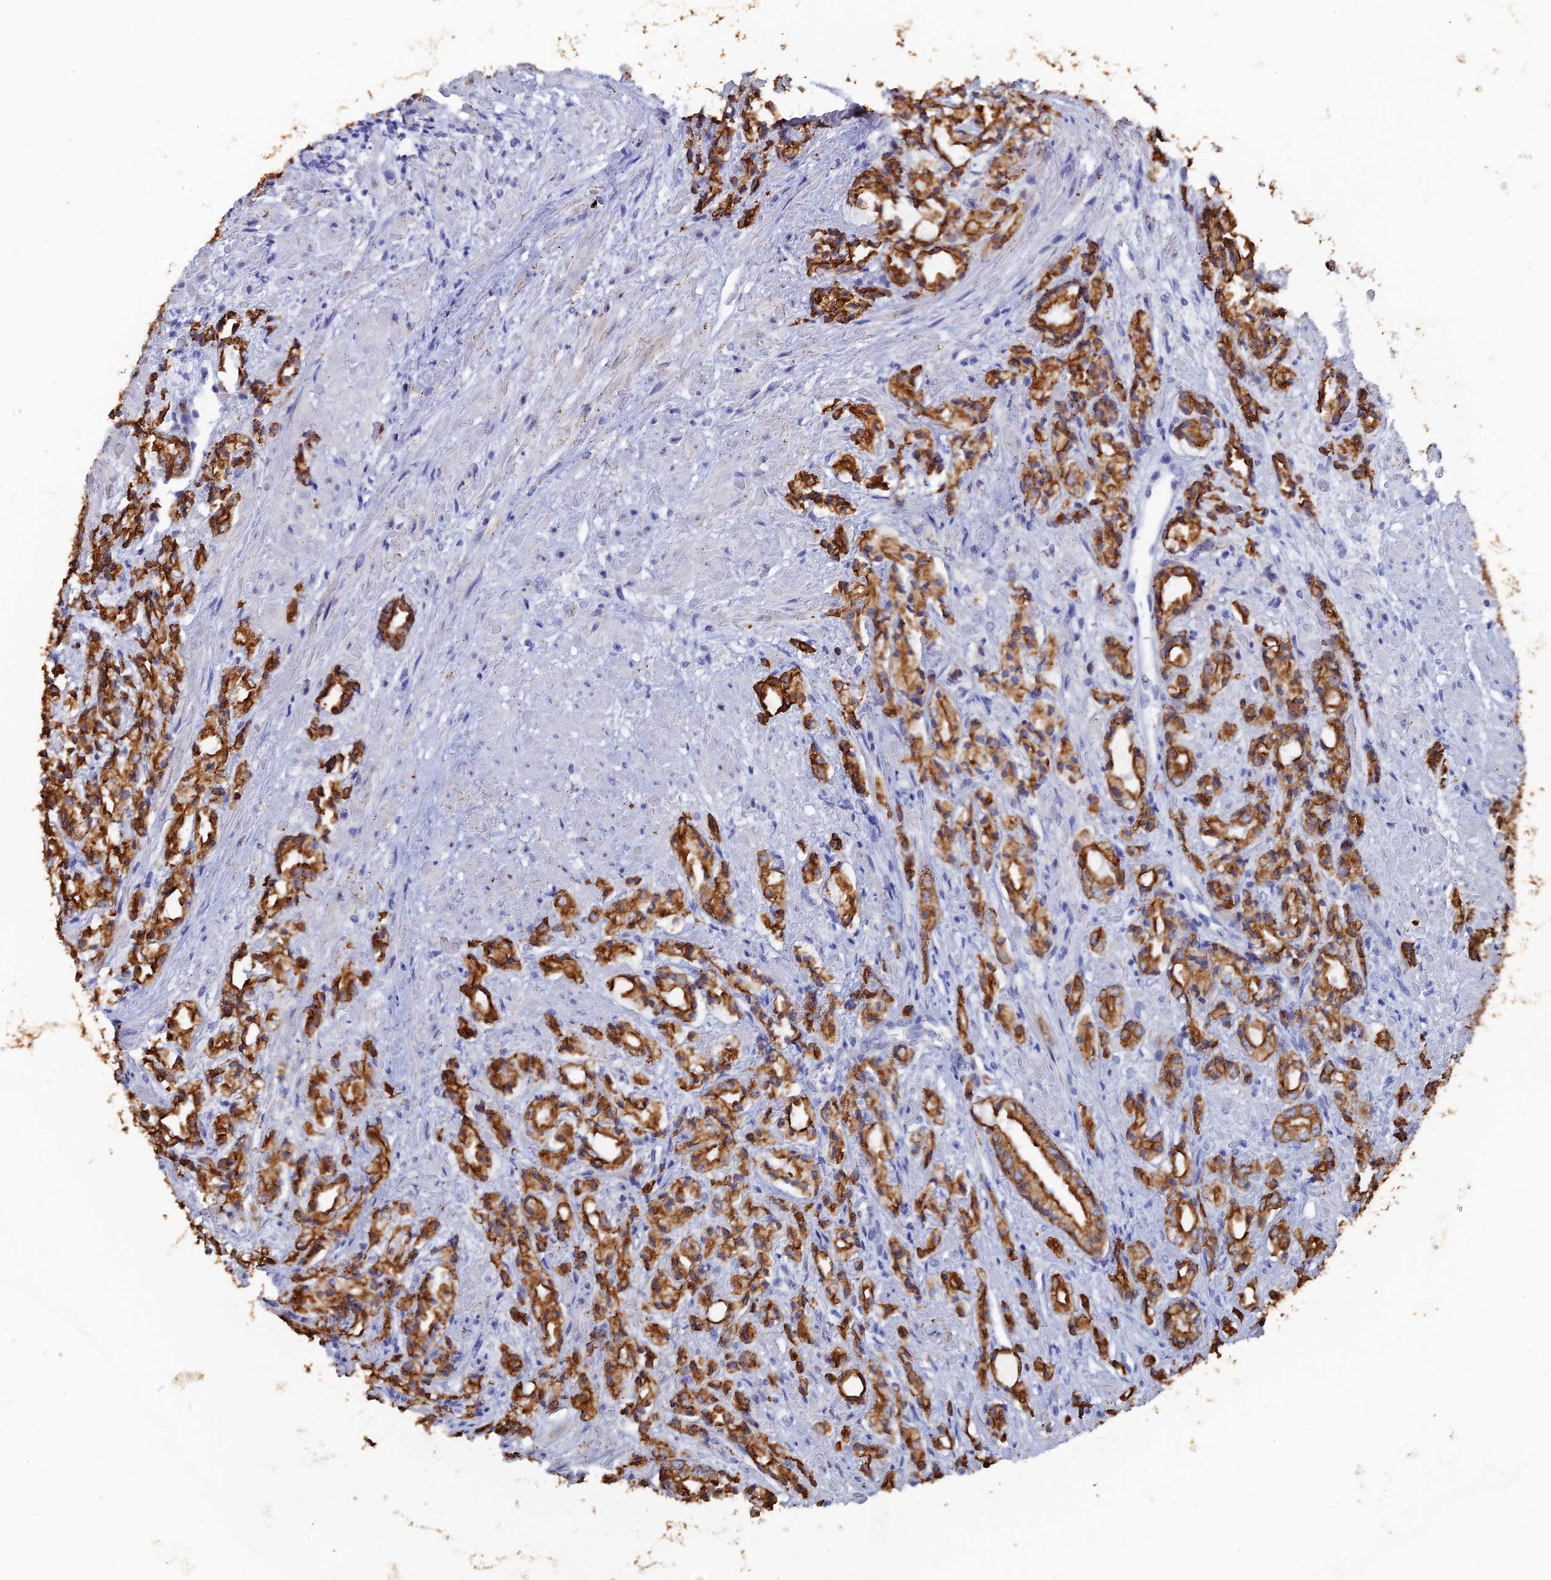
{"staining": {"intensity": "strong", "quantity": ">75%", "location": "cytoplasmic/membranous"}, "tissue": "prostate cancer", "cell_type": "Tumor cells", "image_type": "cancer", "snomed": [{"axis": "morphology", "description": "Adenocarcinoma, High grade"}, {"axis": "topography", "description": "Prostate"}], "caption": "Approximately >75% of tumor cells in human high-grade adenocarcinoma (prostate) exhibit strong cytoplasmic/membranous protein expression as visualized by brown immunohistochemical staining.", "gene": "SRFBP1", "patient": {"sex": "male", "age": 50}}